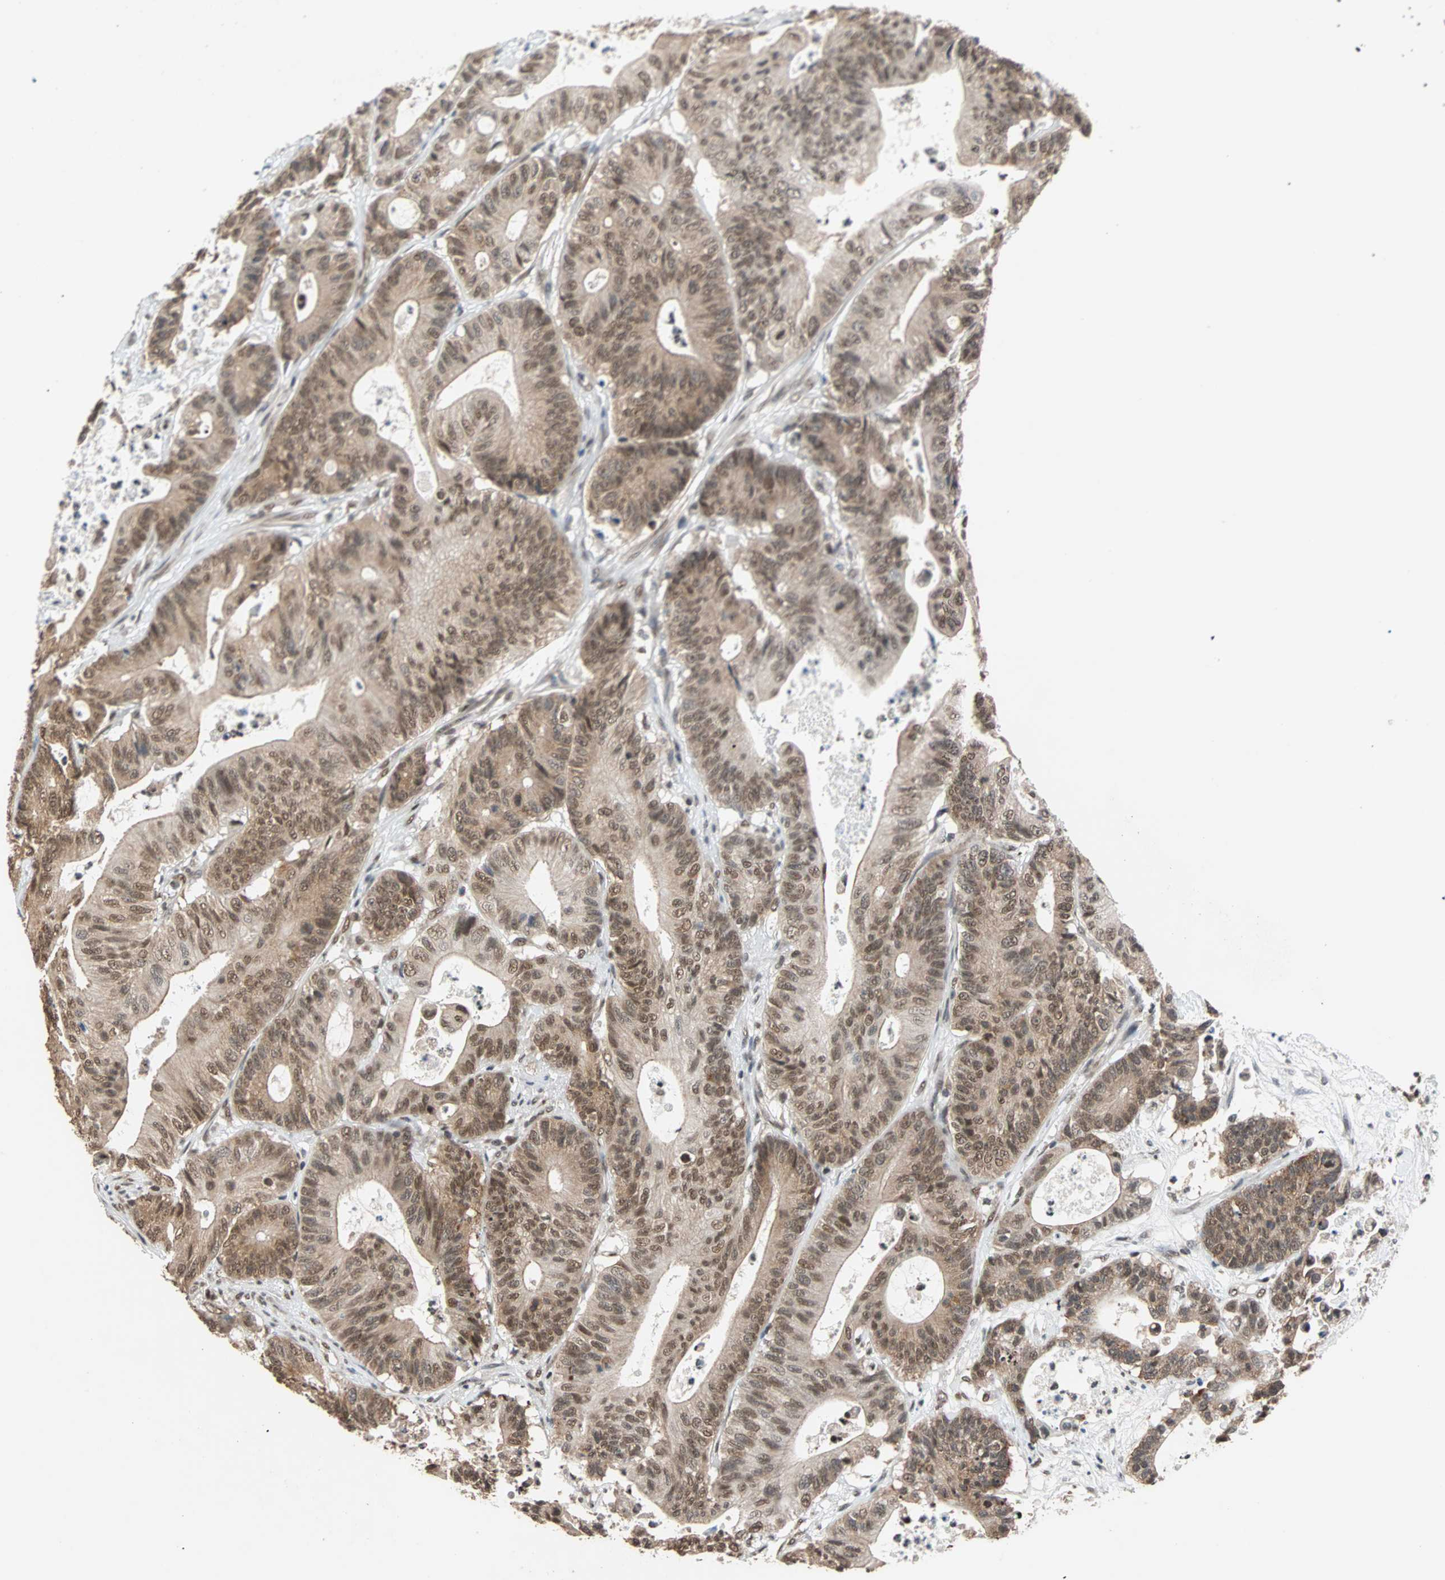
{"staining": {"intensity": "moderate", "quantity": ">75%", "location": "cytoplasmic/membranous,nuclear"}, "tissue": "colorectal cancer", "cell_type": "Tumor cells", "image_type": "cancer", "snomed": [{"axis": "morphology", "description": "Adenocarcinoma, NOS"}, {"axis": "topography", "description": "Colon"}], "caption": "Immunohistochemistry (IHC) (DAB (3,3'-diaminobenzidine)) staining of colorectal cancer (adenocarcinoma) demonstrates moderate cytoplasmic/membranous and nuclear protein expression in about >75% of tumor cells. Using DAB (3,3'-diaminobenzidine) (brown) and hematoxylin (blue) stains, captured at high magnification using brightfield microscopy.", "gene": "DAZAP1", "patient": {"sex": "female", "age": 84}}